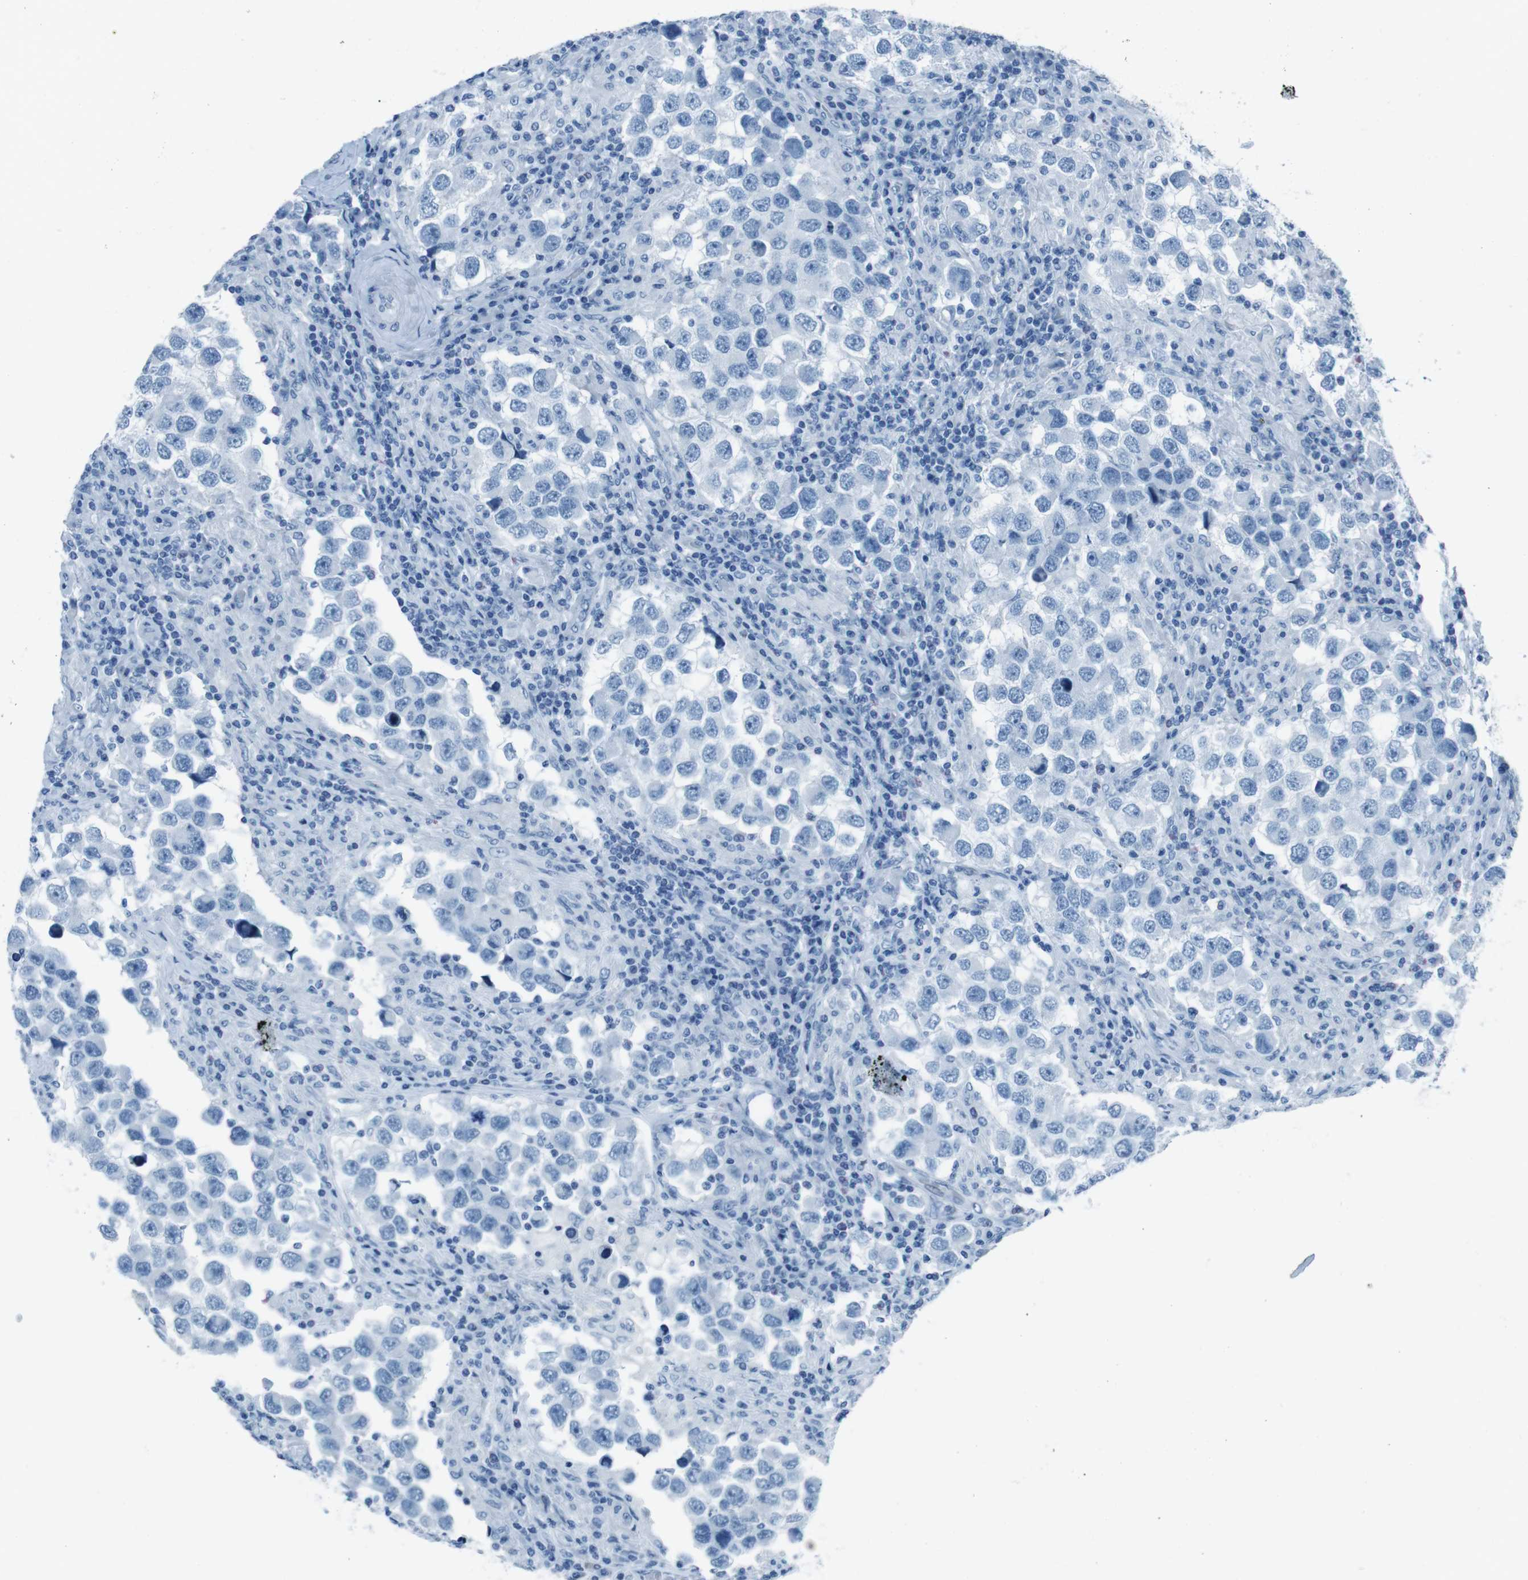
{"staining": {"intensity": "negative", "quantity": "none", "location": "none"}, "tissue": "testis cancer", "cell_type": "Tumor cells", "image_type": "cancer", "snomed": [{"axis": "morphology", "description": "Carcinoma, Embryonal, NOS"}, {"axis": "topography", "description": "Testis"}], "caption": "This is an immunohistochemistry micrograph of human testis cancer (embryonal carcinoma). There is no expression in tumor cells.", "gene": "TMEM207", "patient": {"sex": "male", "age": 21}}